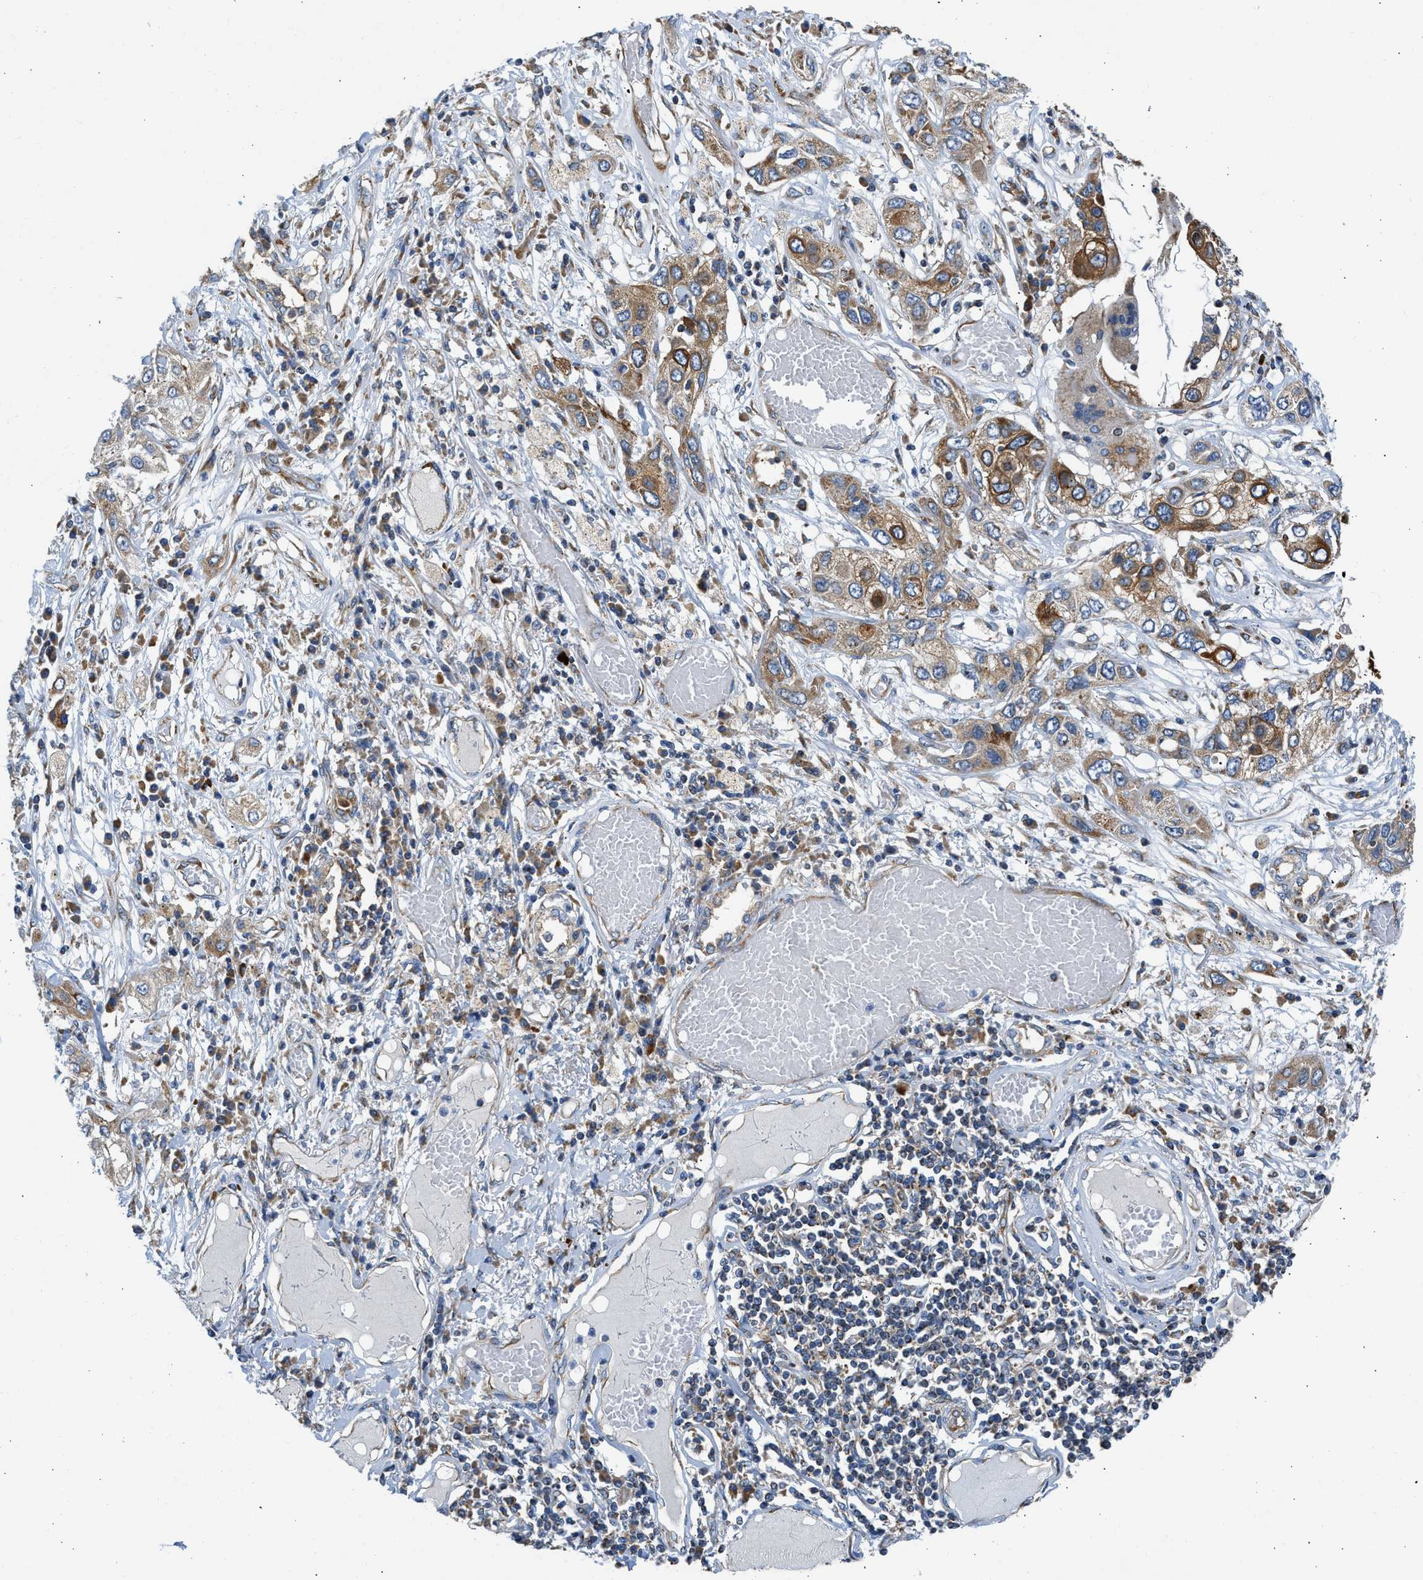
{"staining": {"intensity": "moderate", "quantity": ">75%", "location": "cytoplasmic/membranous"}, "tissue": "lung cancer", "cell_type": "Tumor cells", "image_type": "cancer", "snomed": [{"axis": "morphology", "description": "Squamous cell carcinoma, NOS"}, {"axis": "topography", "description": "Lung"}], "caption": "The image exhibits immunohistochemical staining of lung cancer. There is moderate cytoplasmic/membranous expression is present in approximately >75% of tumor cells.", "gene": "CAMKK2", "patient": {"sex": "male", "age": 71}}